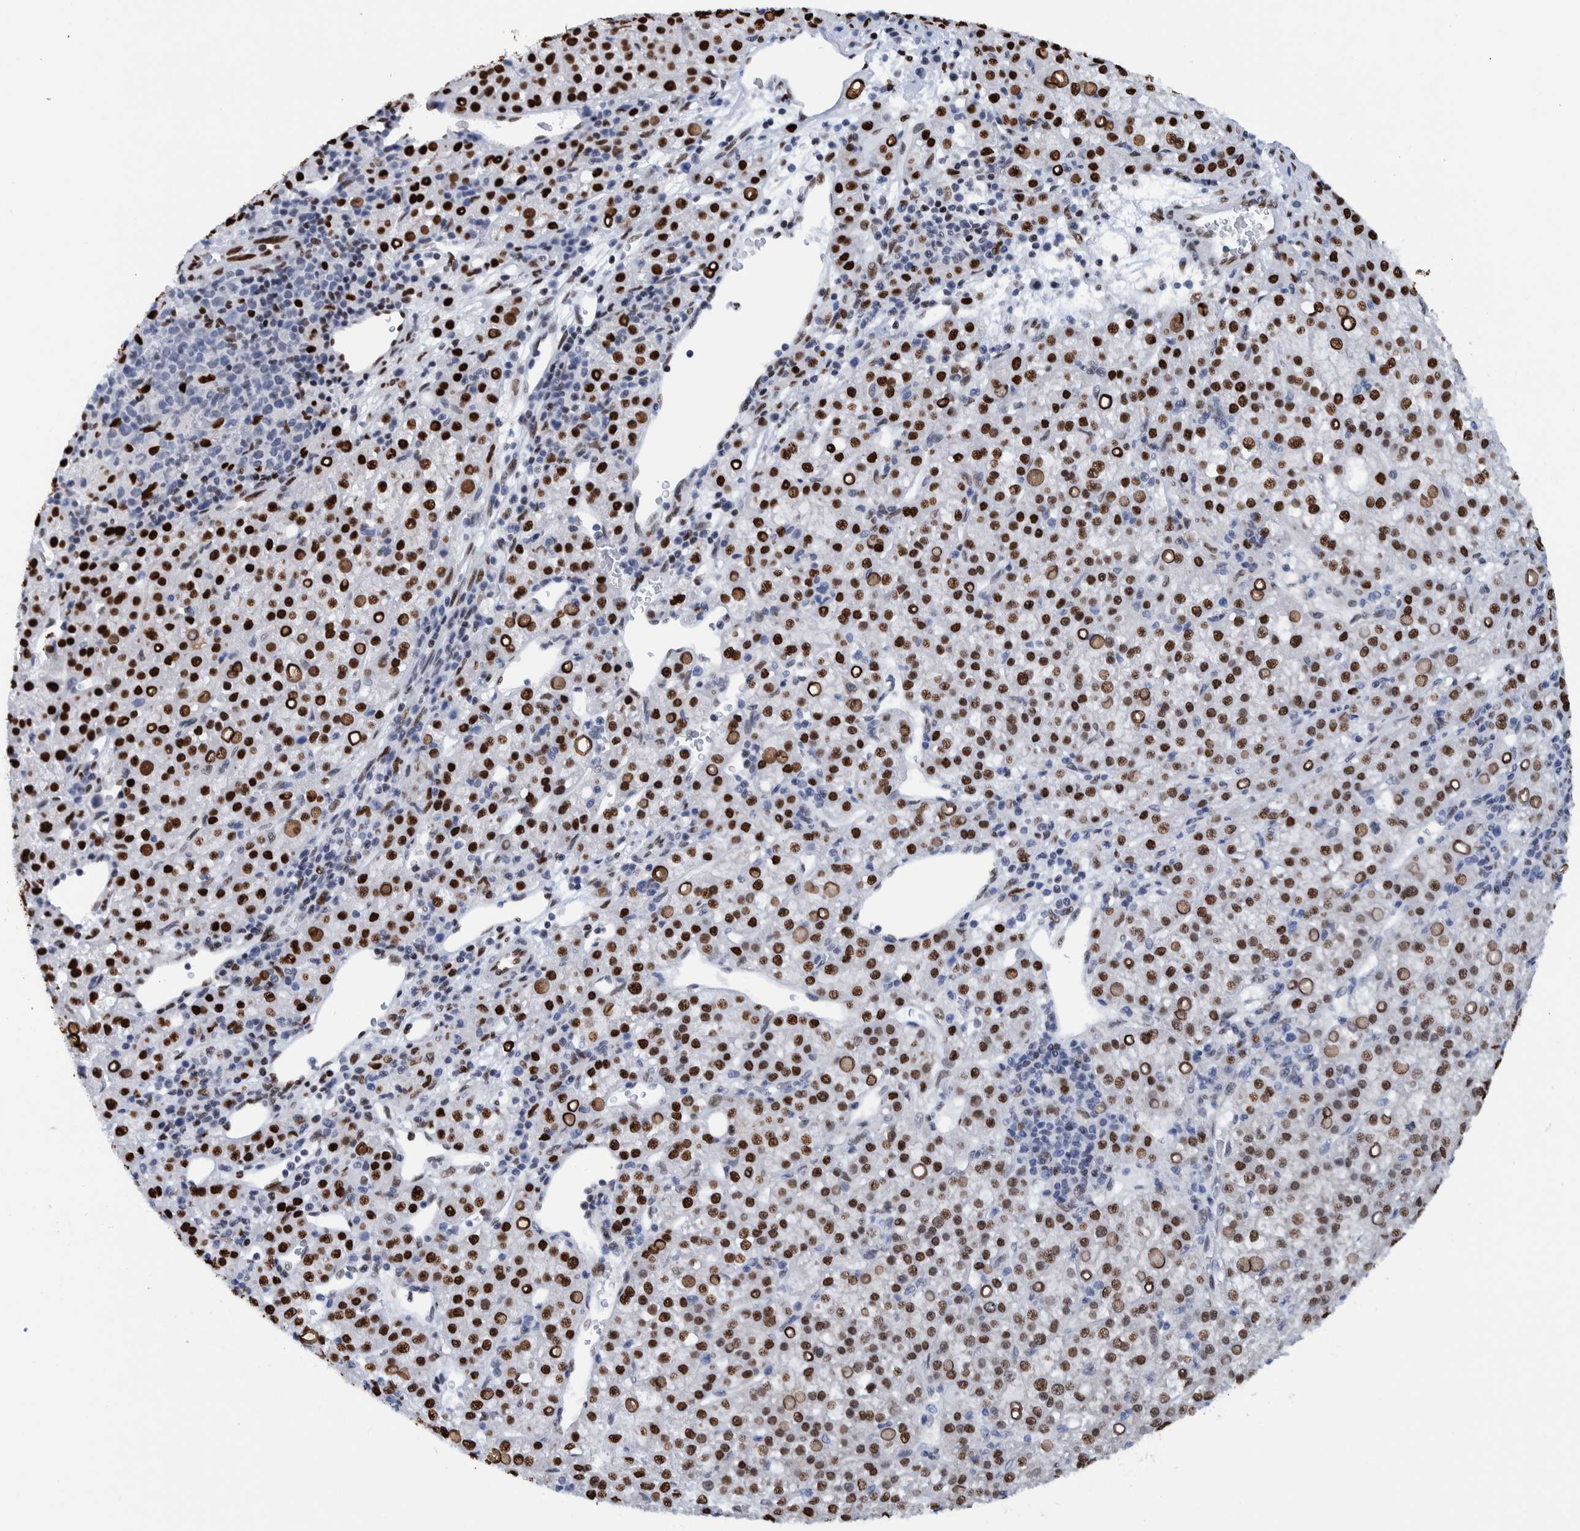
{"staining": {"intensity": "strong", "quantity": ">75%", "location": "nuclear"}, "tissue": "liver cancer", "cell_type": "Tumor cells", "image_type": "cancer", "snomed": [{"axis": "morphology", "description": "Carcinoma, Hepatocellular, NOS"}, {"axis": "topography", "description": "Liver"}], "caption": "Liver cancer was stained to show a protein in brown. There is high levels of strong nuclear expression in about >75% of tumor cells. (DAB IHC with brightfield microscopy, high magnification).", "gene": "HEATR9", "patient": {"sex": "female", "age": 58}}